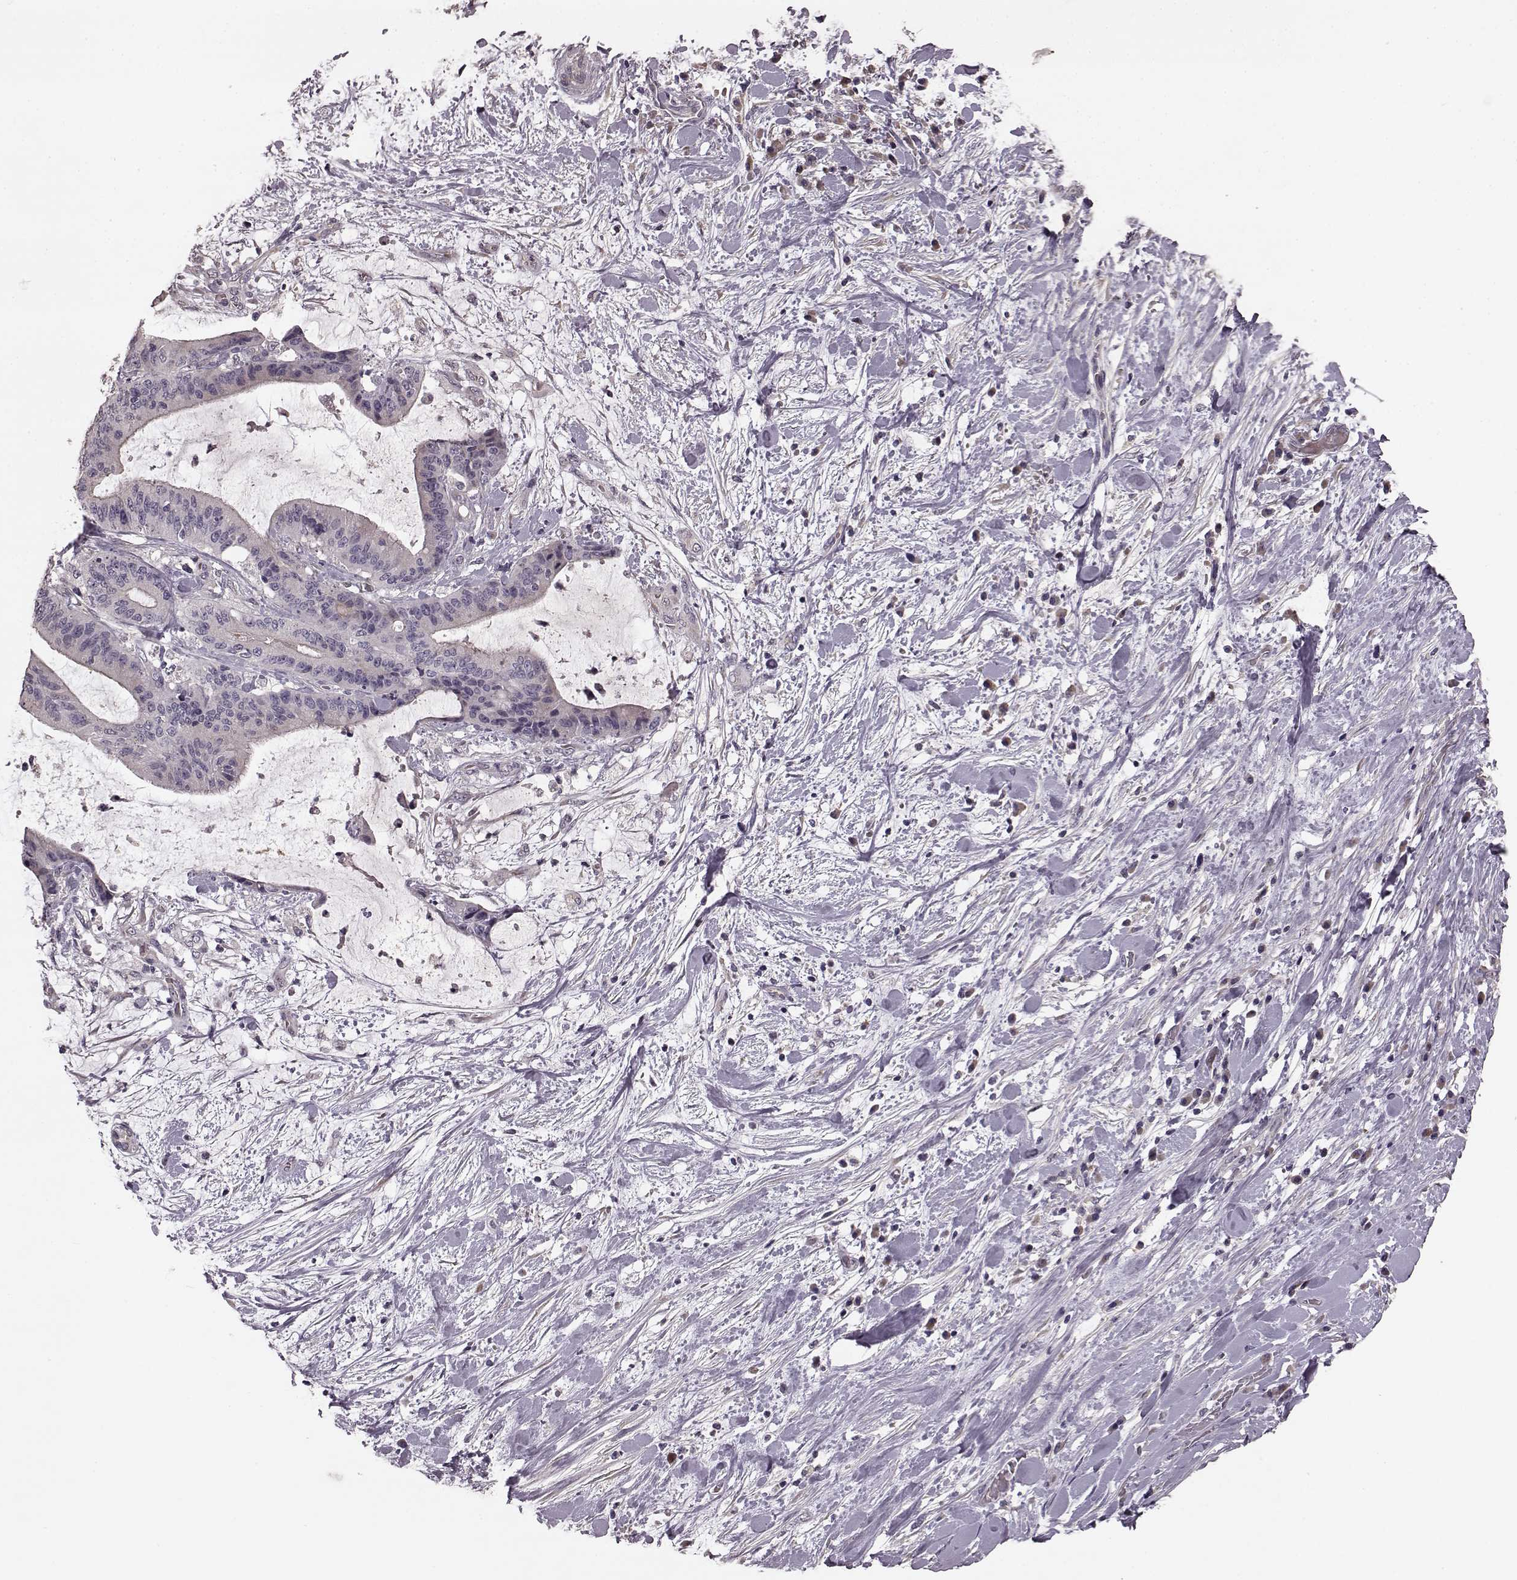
{"staining": {"intensity": "negative", "quantity": "none", "location": "none"}, "tissue": "liver cancer", "cell_type": "Tumor cells", "image_type": "cancer", "snomed": [{"axis": "morphology", "description": "Cholangiocarcinoma"}, {"axis": "topography", "description": "Liver"}], "caption": "Image shows no significant protein expression in tumor cells of liver cancer (cholangiocarcinoma).", "gene": "SLC52A3", "patient": {"sex": "female", "age": 73}}